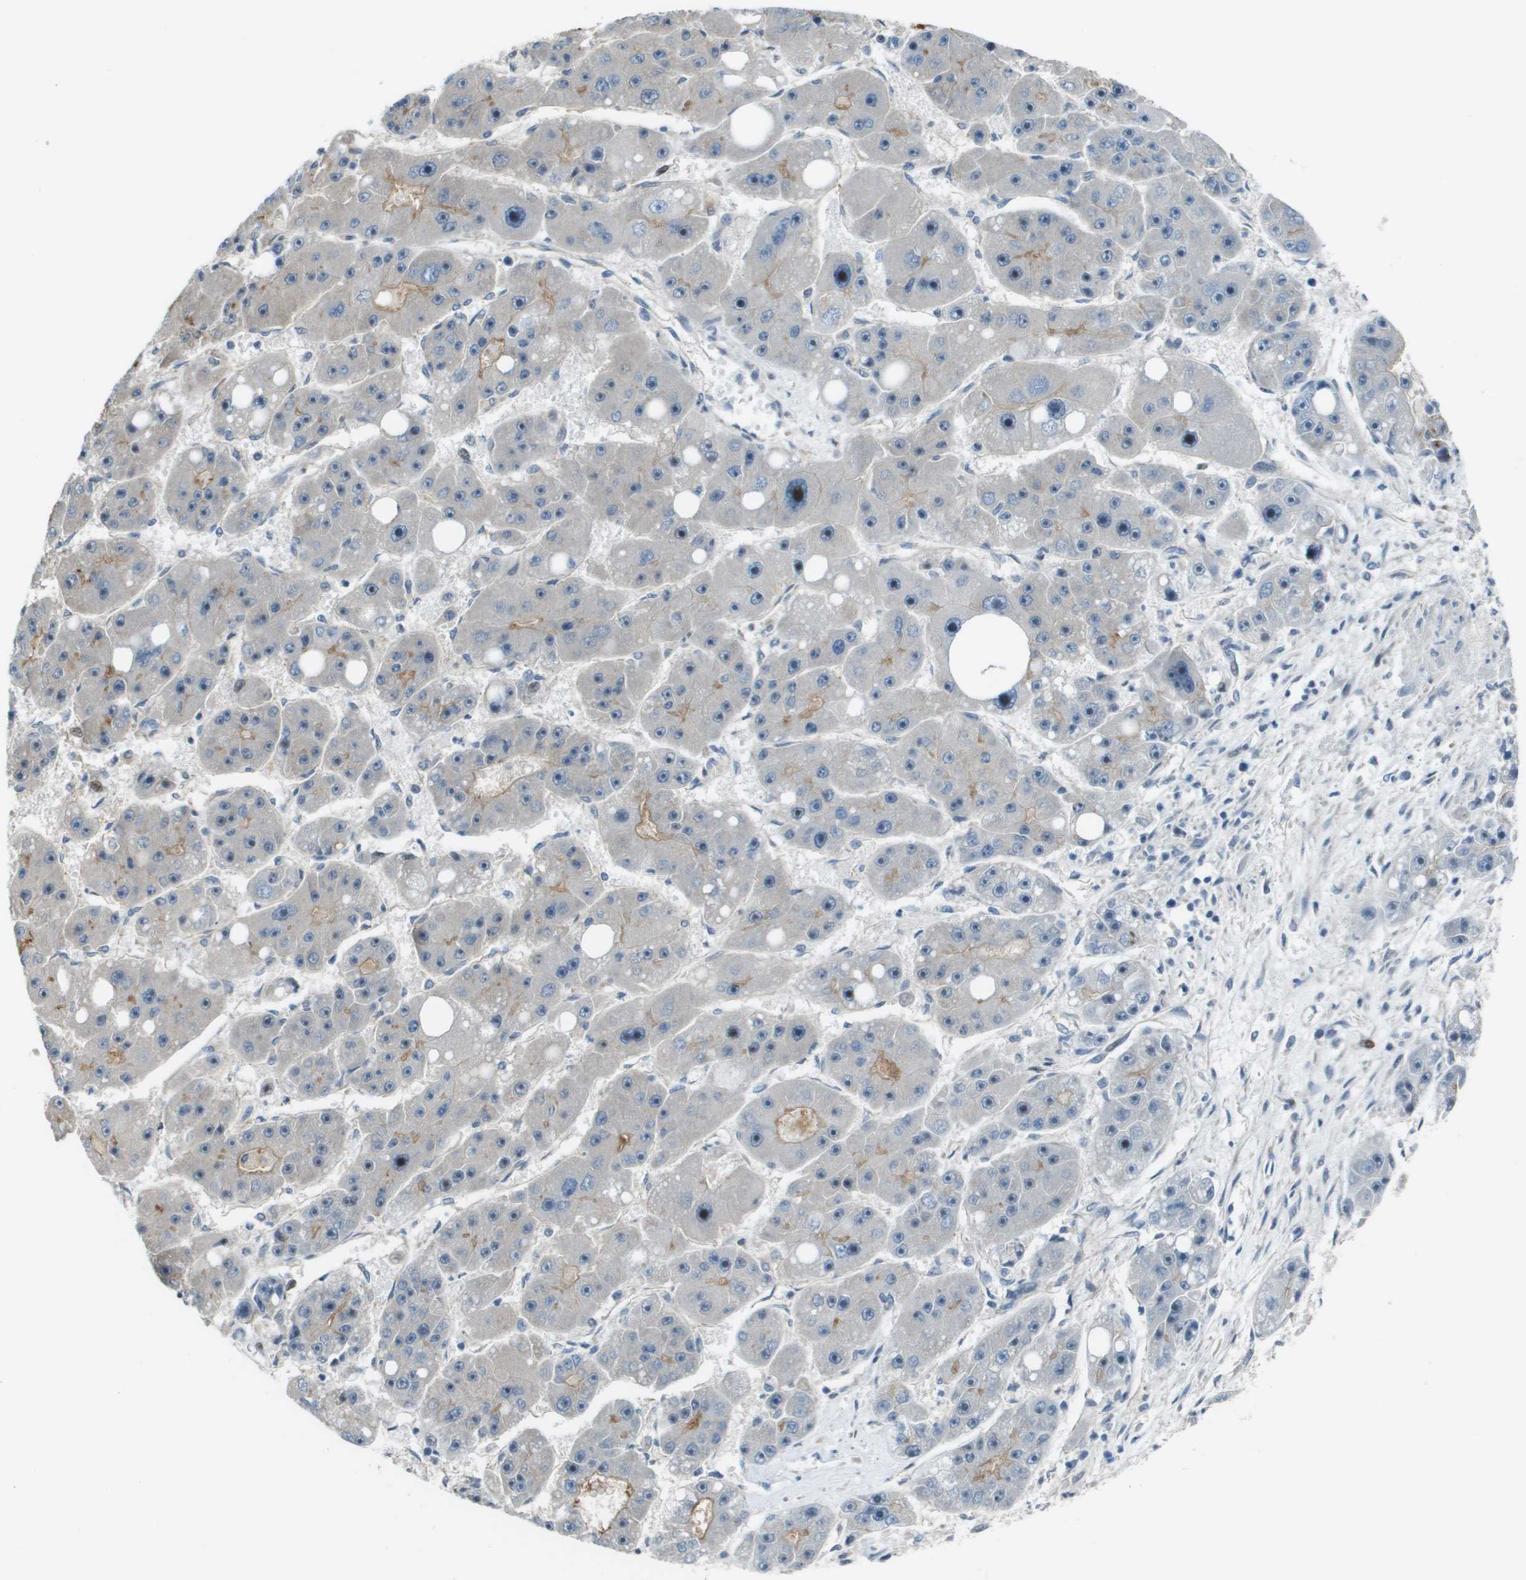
{"staining": {"intensity": "weak", "quantity": "<25%", "location": "cytoplasmic/membranous"}, "tissue": "liver cancer", "cell_type": "Tumor cells", "image_type": "cancer", "snomed": [{"axis": "morphology", "description": "Carcinoma, Hepatocellular, NOS"}, {"axis": "topography", "description": "Liver"}], "caption": "This is an immunohistochemistry image of human liver cancer. There is no expression in tumor cells.", "gene": "MGAT3", "patient": {"sex": "female", "age": 61}}